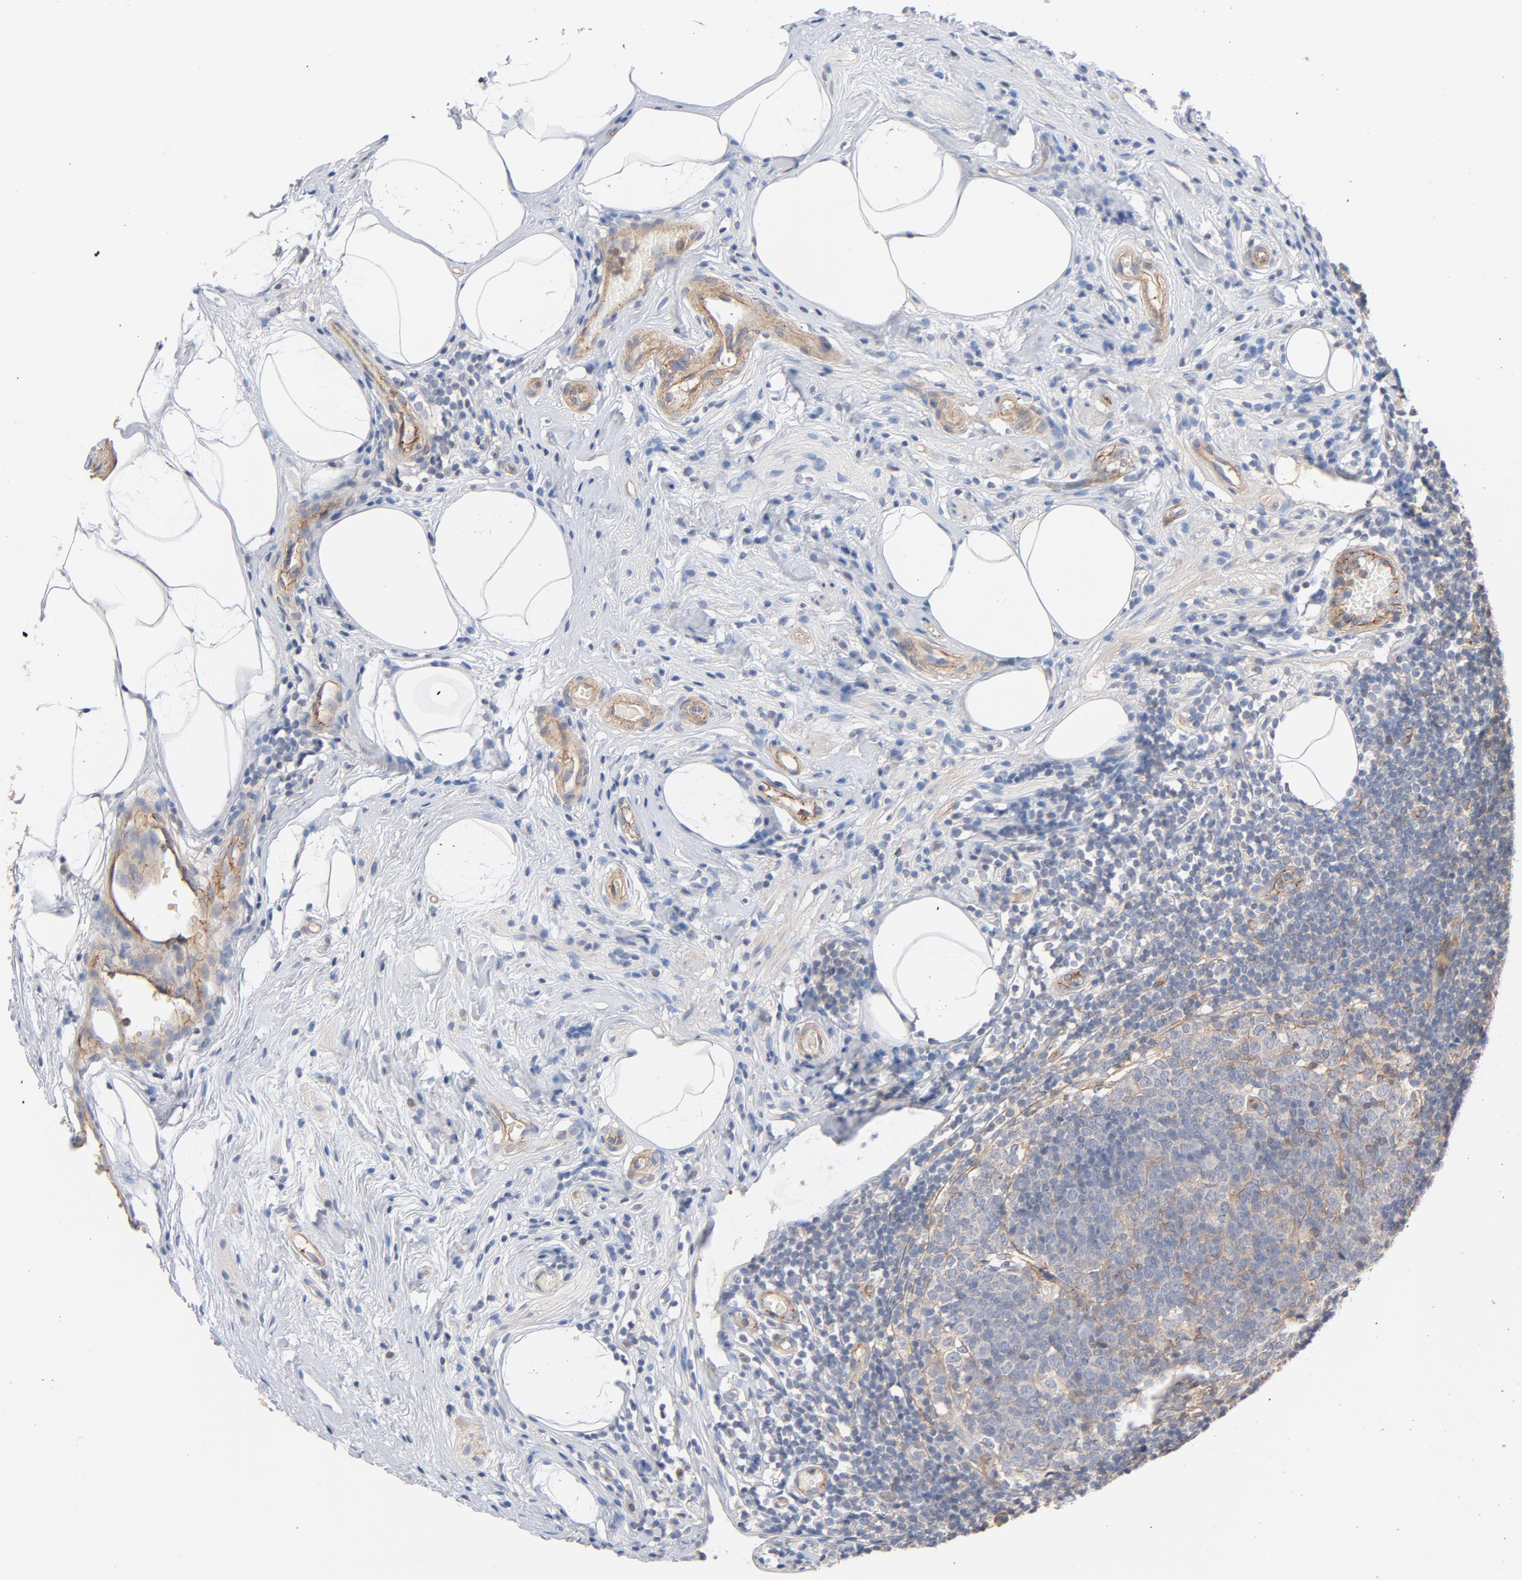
{"staining": {"intensity": "moderate", "quantity": ">75%", "location": "cytoplasmic/membranous"}, "tissue": "appendix", "cell_type": "Glandular cells", "image_type": "normal", "snomed": [{"axis": "morphology", "description": "Normal tissue, NOS"}, {"axis": "topography", "description": "Appendix"}], "caption": "Immunohistochemical staining of benign human appendix displays moderate cytoplasmic/membranous protein expression in approximately >75% of glandular cells. The staining was performed using DAB, with brown indicating positive protein expression. Nuclei are stained blue with hematoxylin.", "gene": "STRN3", "patient": {"sex": "male", "age": 38}}